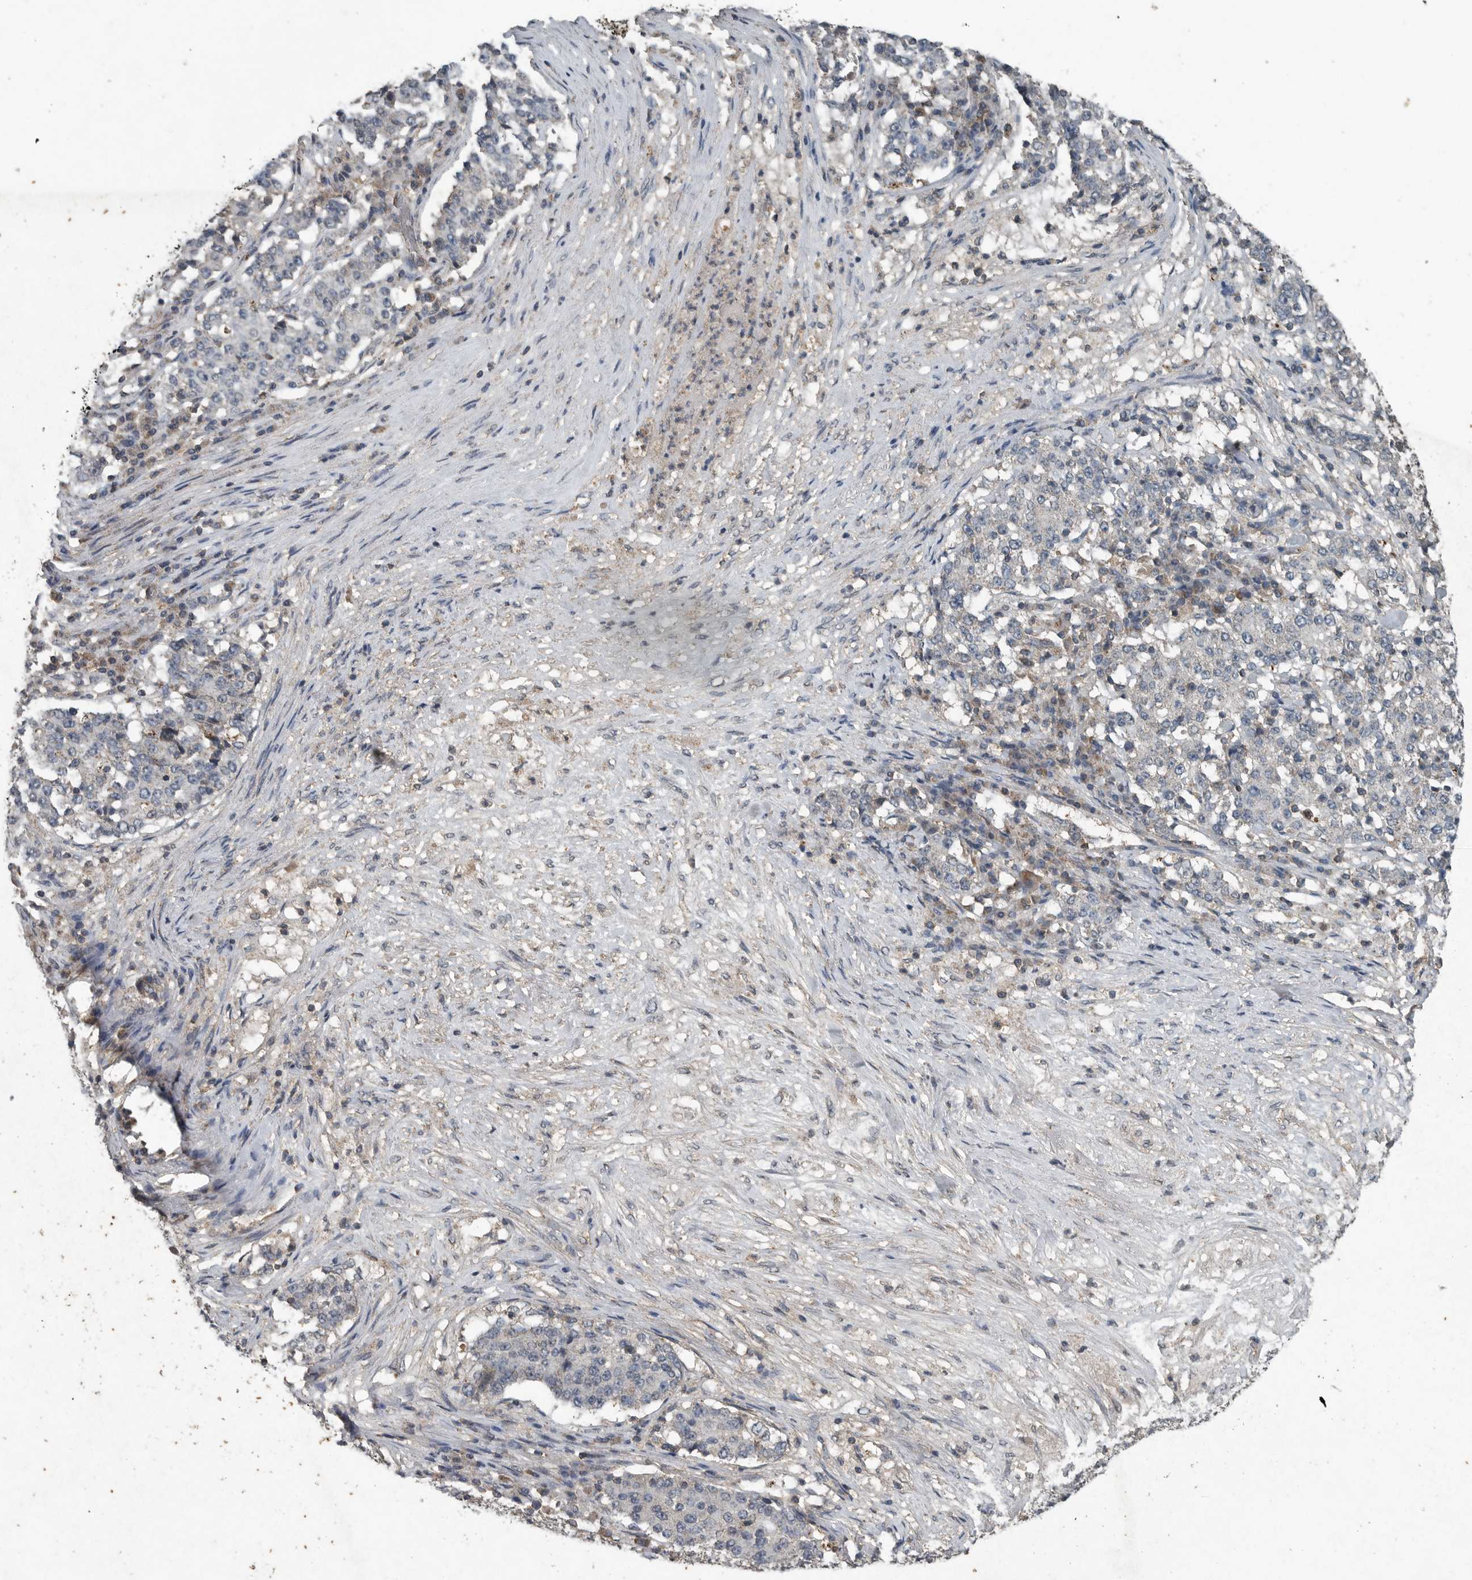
{"staining": {"intensity": "negative", "quantity": "none", "location": "none"}, "tissue": "stomach cancer", "cell_type": "Tumor cells", "image_type": "cancer", "snomed": [{"axis": "morphology", "description": "Adenocarcinoma, NOS"}, {"axis": "topography", "description": "Stomach"}], "caption": "The image demonstrates no significant positivity in tumor cells of stomach adenocarcinoma. (DAB immunohistochemistry visualized using brightfield microscopy, high magnification).", "gene": "IL6ST", "patient": {"sex": "male", "age": 59}}